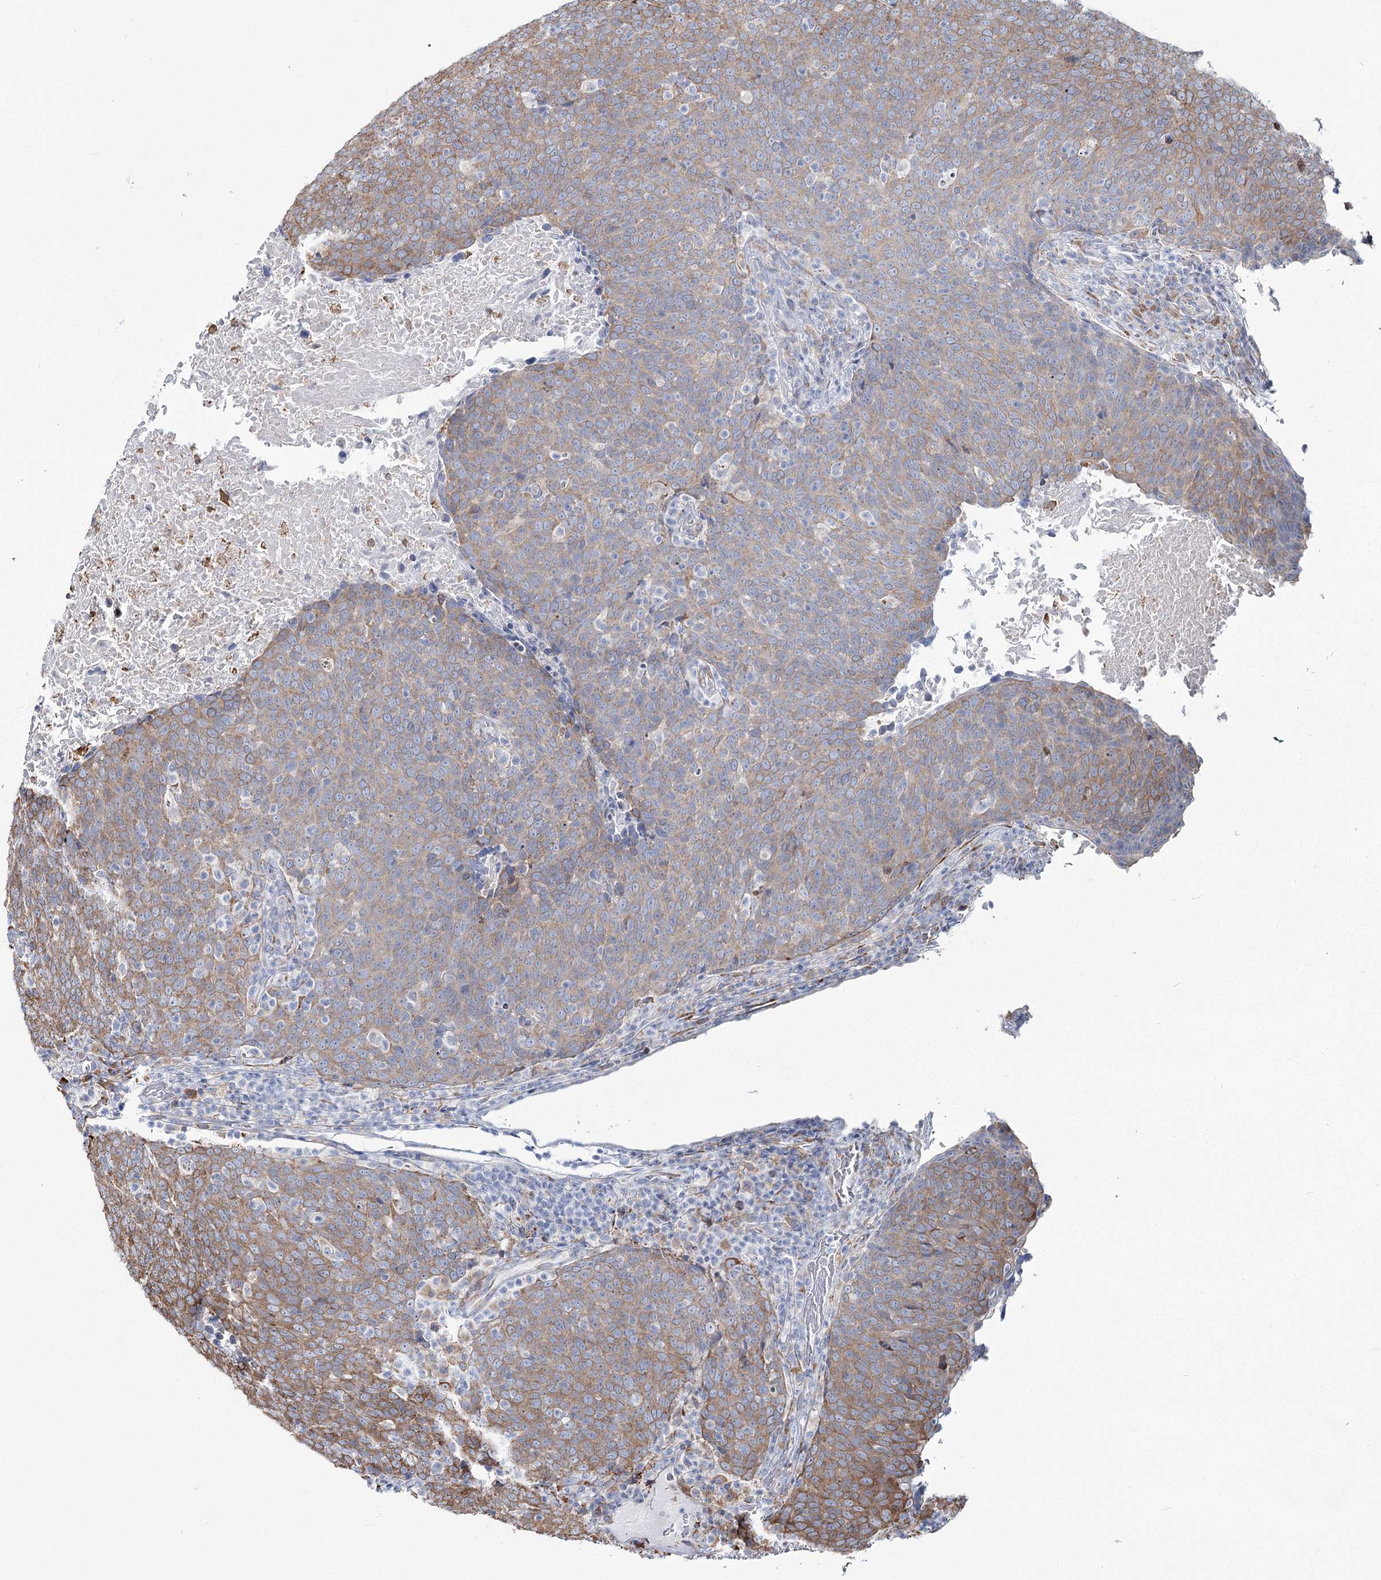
{"staining": {"intensity": "weak", "quantity": ">75%", "location": "cytoplasmic/membranous"}, "tissue": "head and neck cancer", "cell_type": "Tumor cells", "image_type": "cancer", "snomed": [{"axis": "morphology", "description": "Squamous cell carcinoma, NOS"}, {"axis": "morphology", "description": "Squamous cell carcinoma, metastatic, NOS"}, {"axis": "topography", "description": "Lymph node"}, {"axis": "topography", "description": "Head-Neck"}], "caption": "Immunohistochemistry (DAB (3,3'-diaminobenzidine)) staining of head and neck cancer shows weak cytoplasmic/membranous protein staining in approximately >75% of tumor cells.", "gene": "ZCCHC9", "patient": {"sex": "male", "age": 62}}